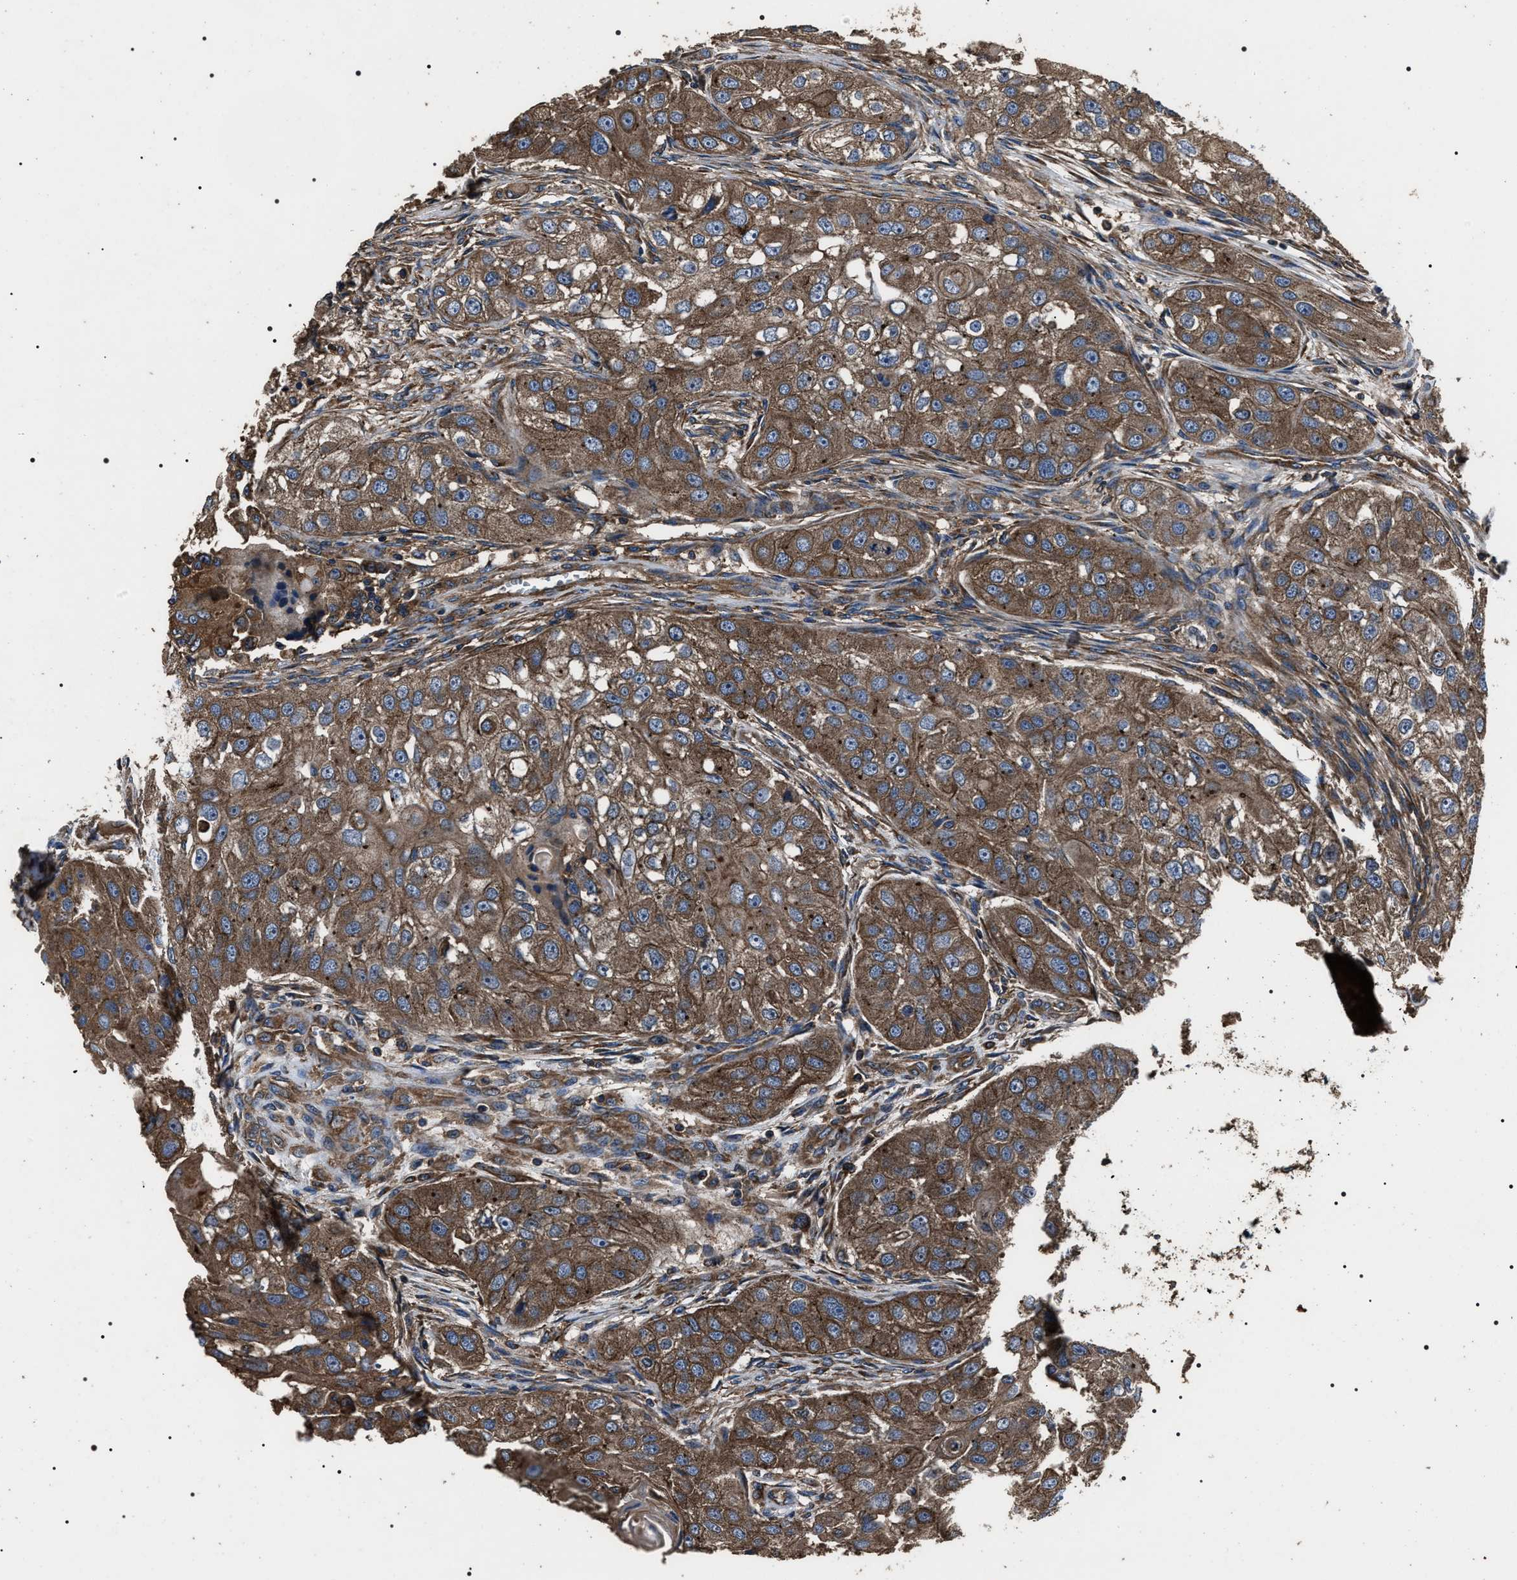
{"staining": {"intensity": "moderate", "quantity": ">75%", "location": "cytoplasmic/membranous"}, "tissue": "head and neck cancer", "cell_type": "Tumor cells", "image_type": "cancer", "snomed": [{"axis": "morphology", "description": "Normal tissue, NOS"}, {"axis": "morphology", "description": "Squamous cell carcinoma, NOS"}, {"axis": "topography", "description": "Skeletal muscle"}, {"axis": "topography", "description": "Head-Neck"}], "caption": "Protein staining by immunohistochemistry (IHC) displays moderate cytoplasmic/membranous positivity in approximately >75% of tumor cells in squamous cell carcinoma (head and neck). Nuclei are stained in blue.", "gene": "HSCB", "patient": {"sex": "male", "age": 51}}